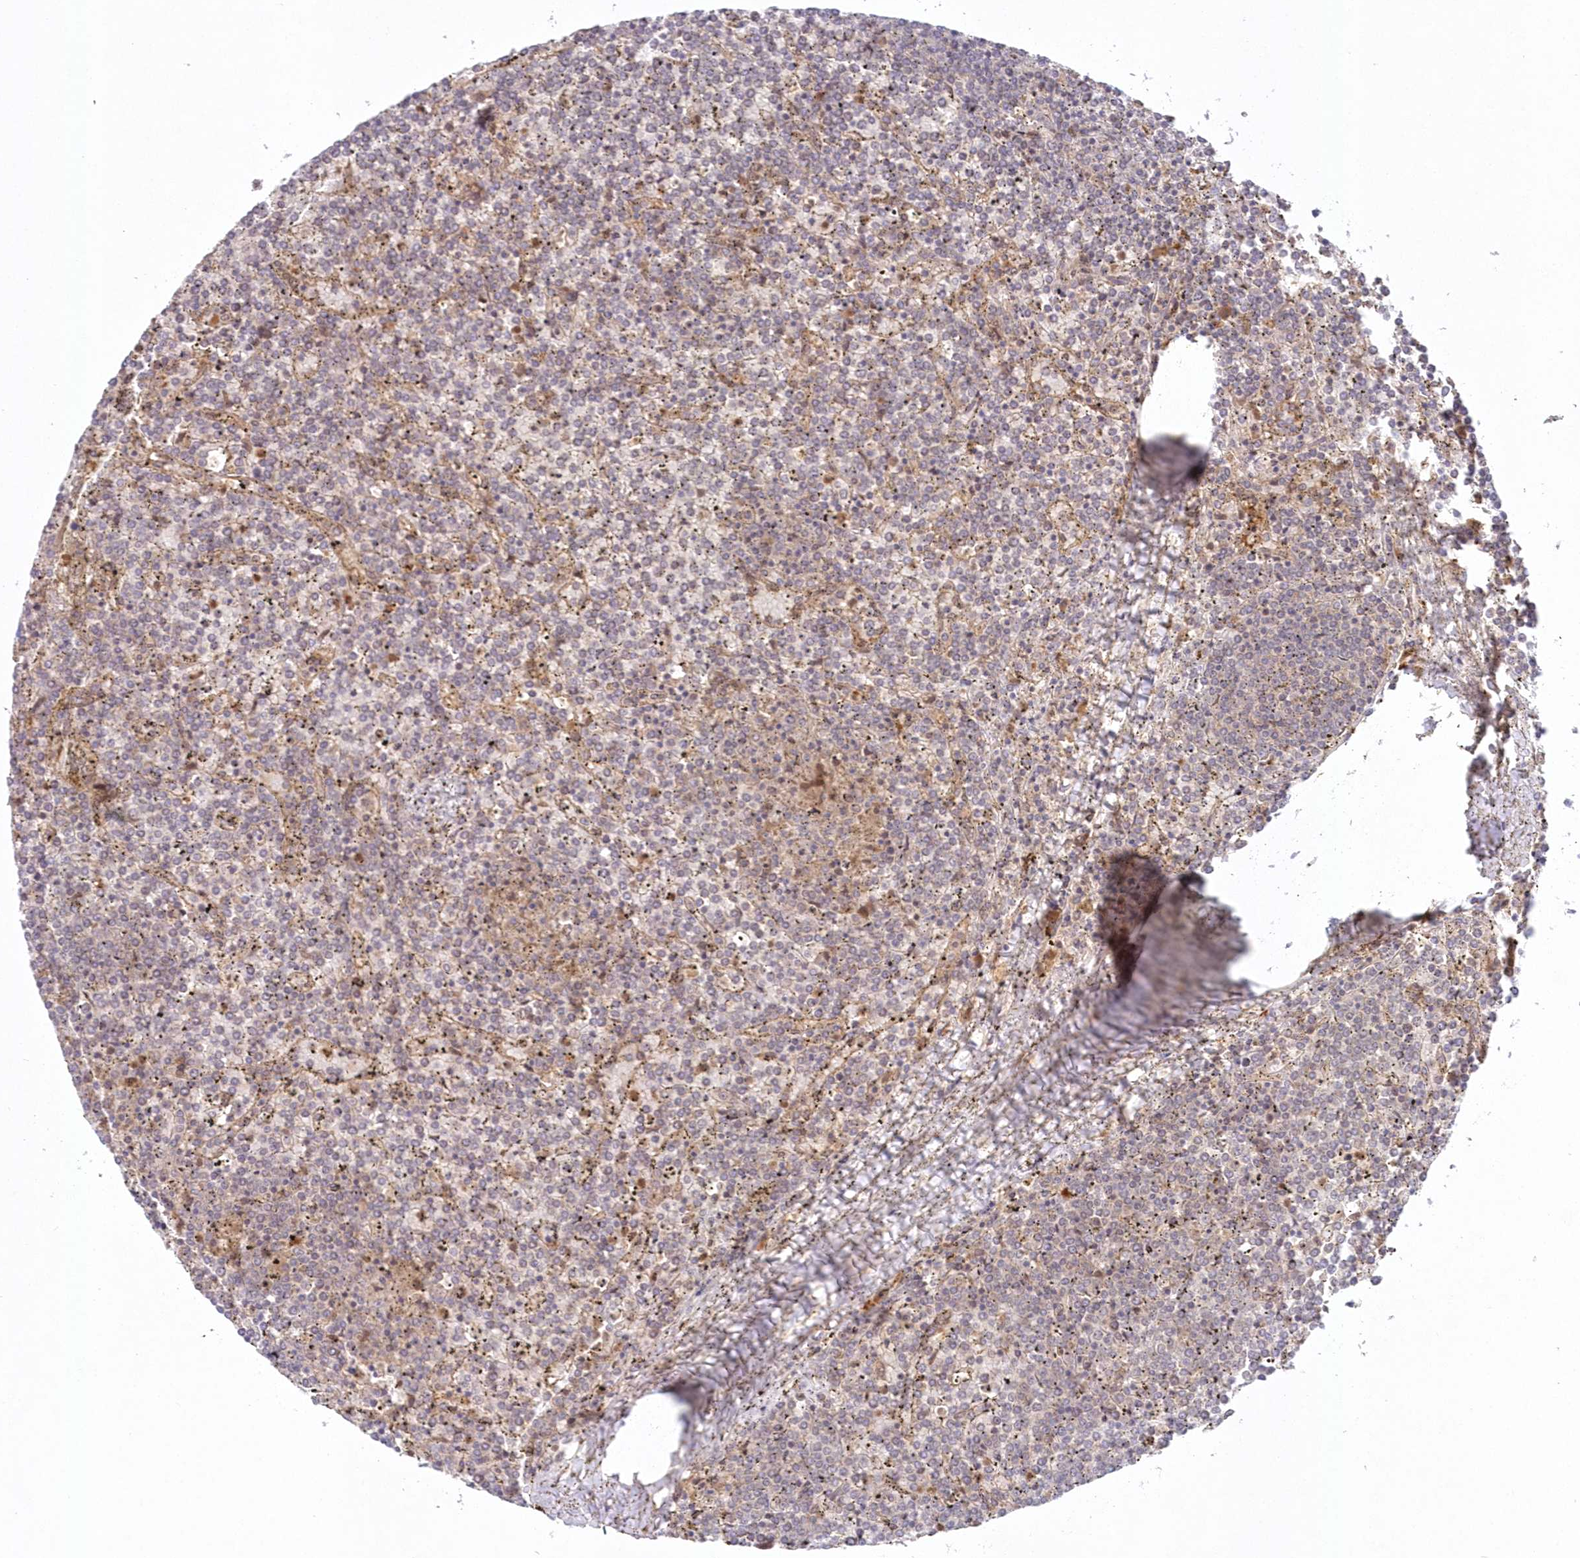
{"staining": {"intensity": "negative", "quantity": "none", "location": "none"}, "tissue": "lymphoma", "cell_type": "Tumor cells", "image_type": "cancer", "snomed": [{"axis": "morphology", "description": "Malignant lymphoma, non-Hodgkin's type, Low grade"}, {"axis": "topography", "description": "Spleen"}], "caption": "High power microscopy photomicrograph of an IHC micrograph of lymphoma, revealing no significant positivity in tumor cells. (Stains: DAB (3,3'-diaminobenzidine) immunohistochemistry with hematoxylin counter stain, Microscopy: brightfield microscopy at high magnification).", "gene": "GBE1", "patient": {"sex": "female", "age": 19}}